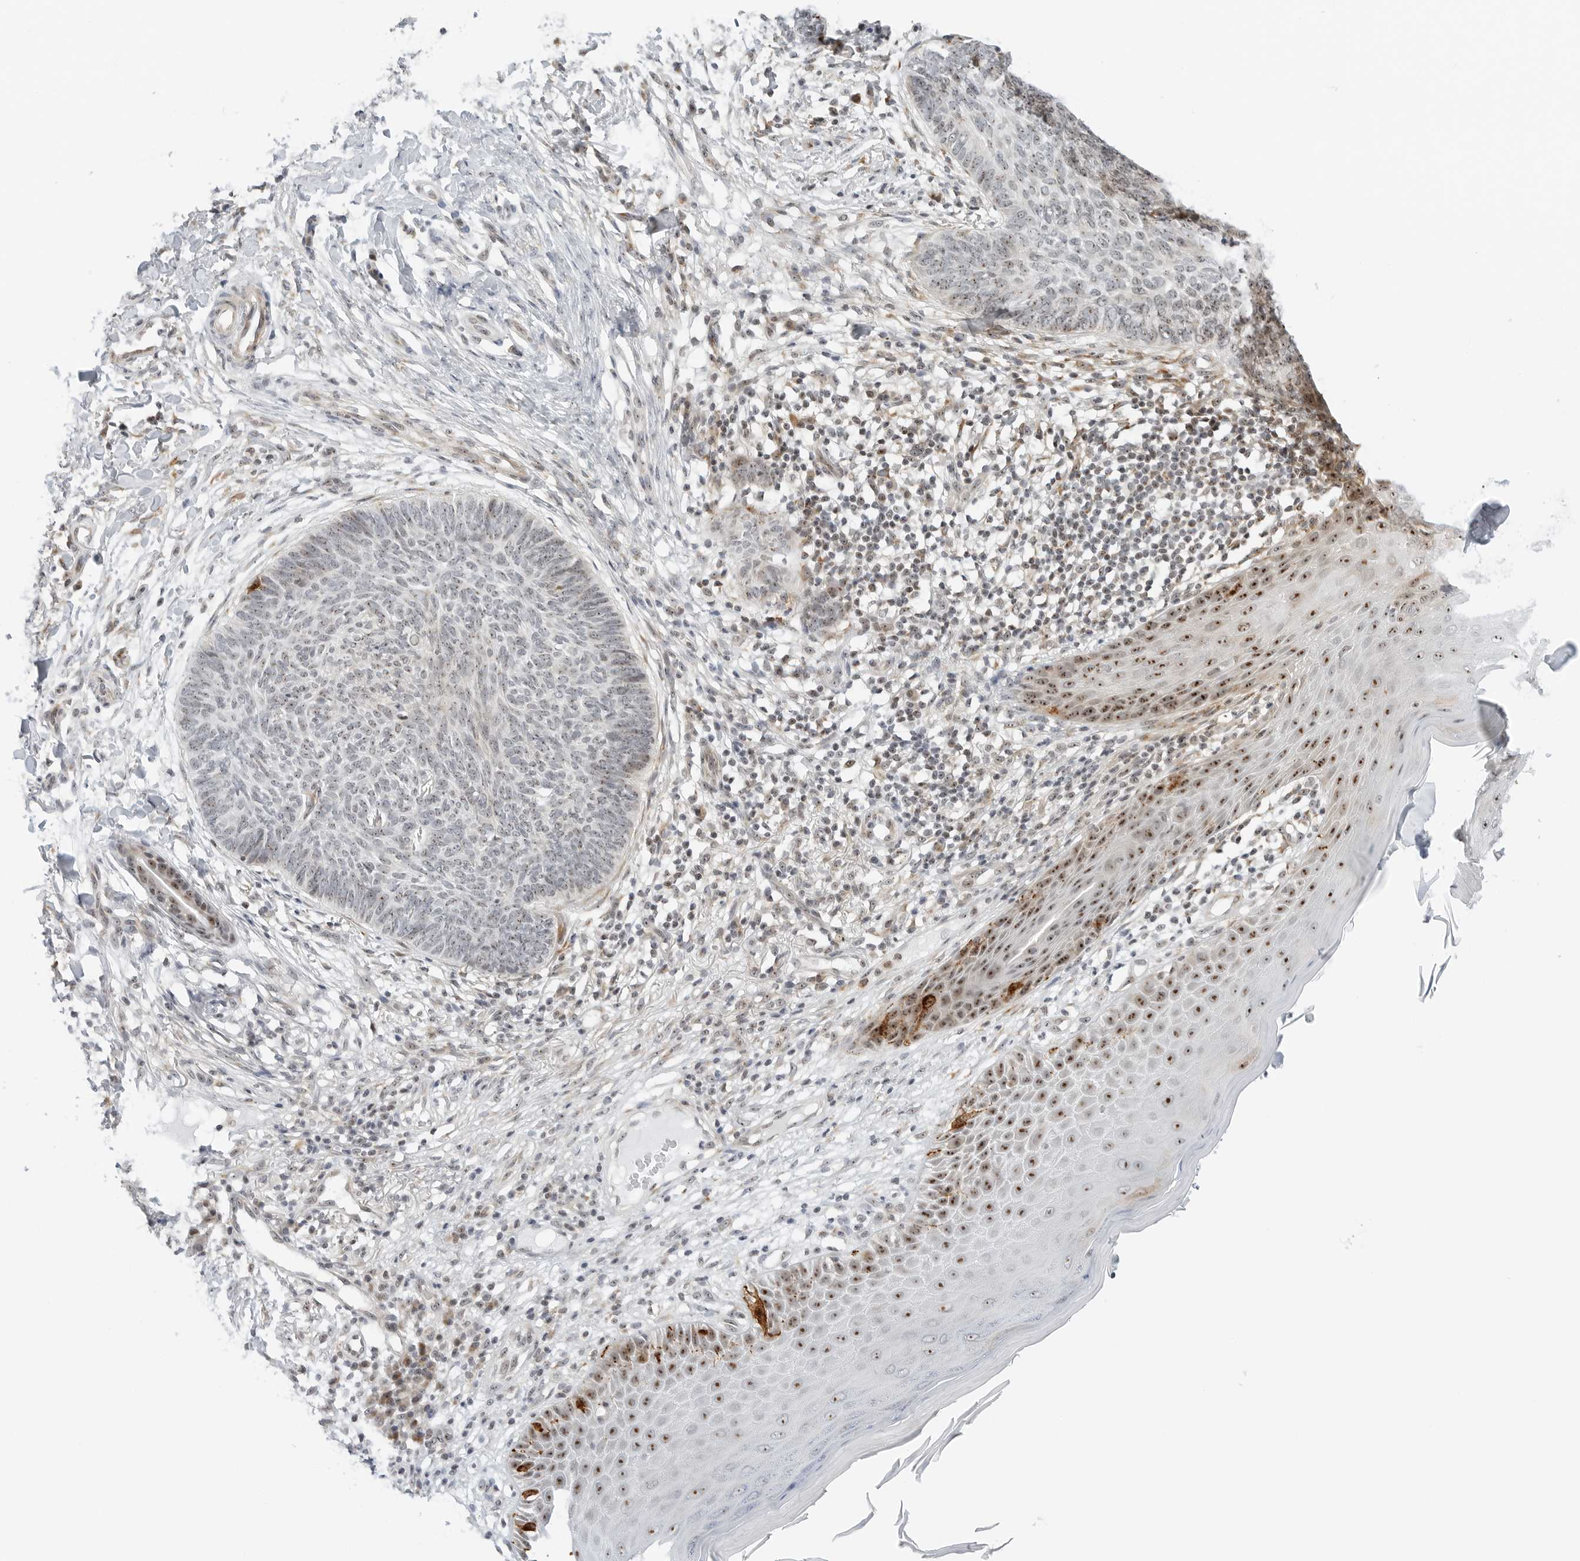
{"staining": {"intensity": "weak", "quantity": ">75%", "location": "nuclear"}, "tissue": "skin cancer", "cell_type": "Tumor cells", "image_type": "cancer", "snomed": [{"axis": "morphology", "description": "Normal tissue, NOS"}, {"axis": "morphology", "description": "Basal cell carcinoma"}, {"axis": "topography", "description": "Skin"}], "caption": "Skin basal cell carcinoma tissue reveals weak nuclear expression in approximately >75% of tumor cells The staining was performed using DAB (3,3'-diaminobenzidine) to visualize the protein expression in brown, while the nuclei were stained in blue with hematoxylin (Magnification: 20x).", "gene": "RIMKLA", "patient": {"sex": "male", "age": 50}}